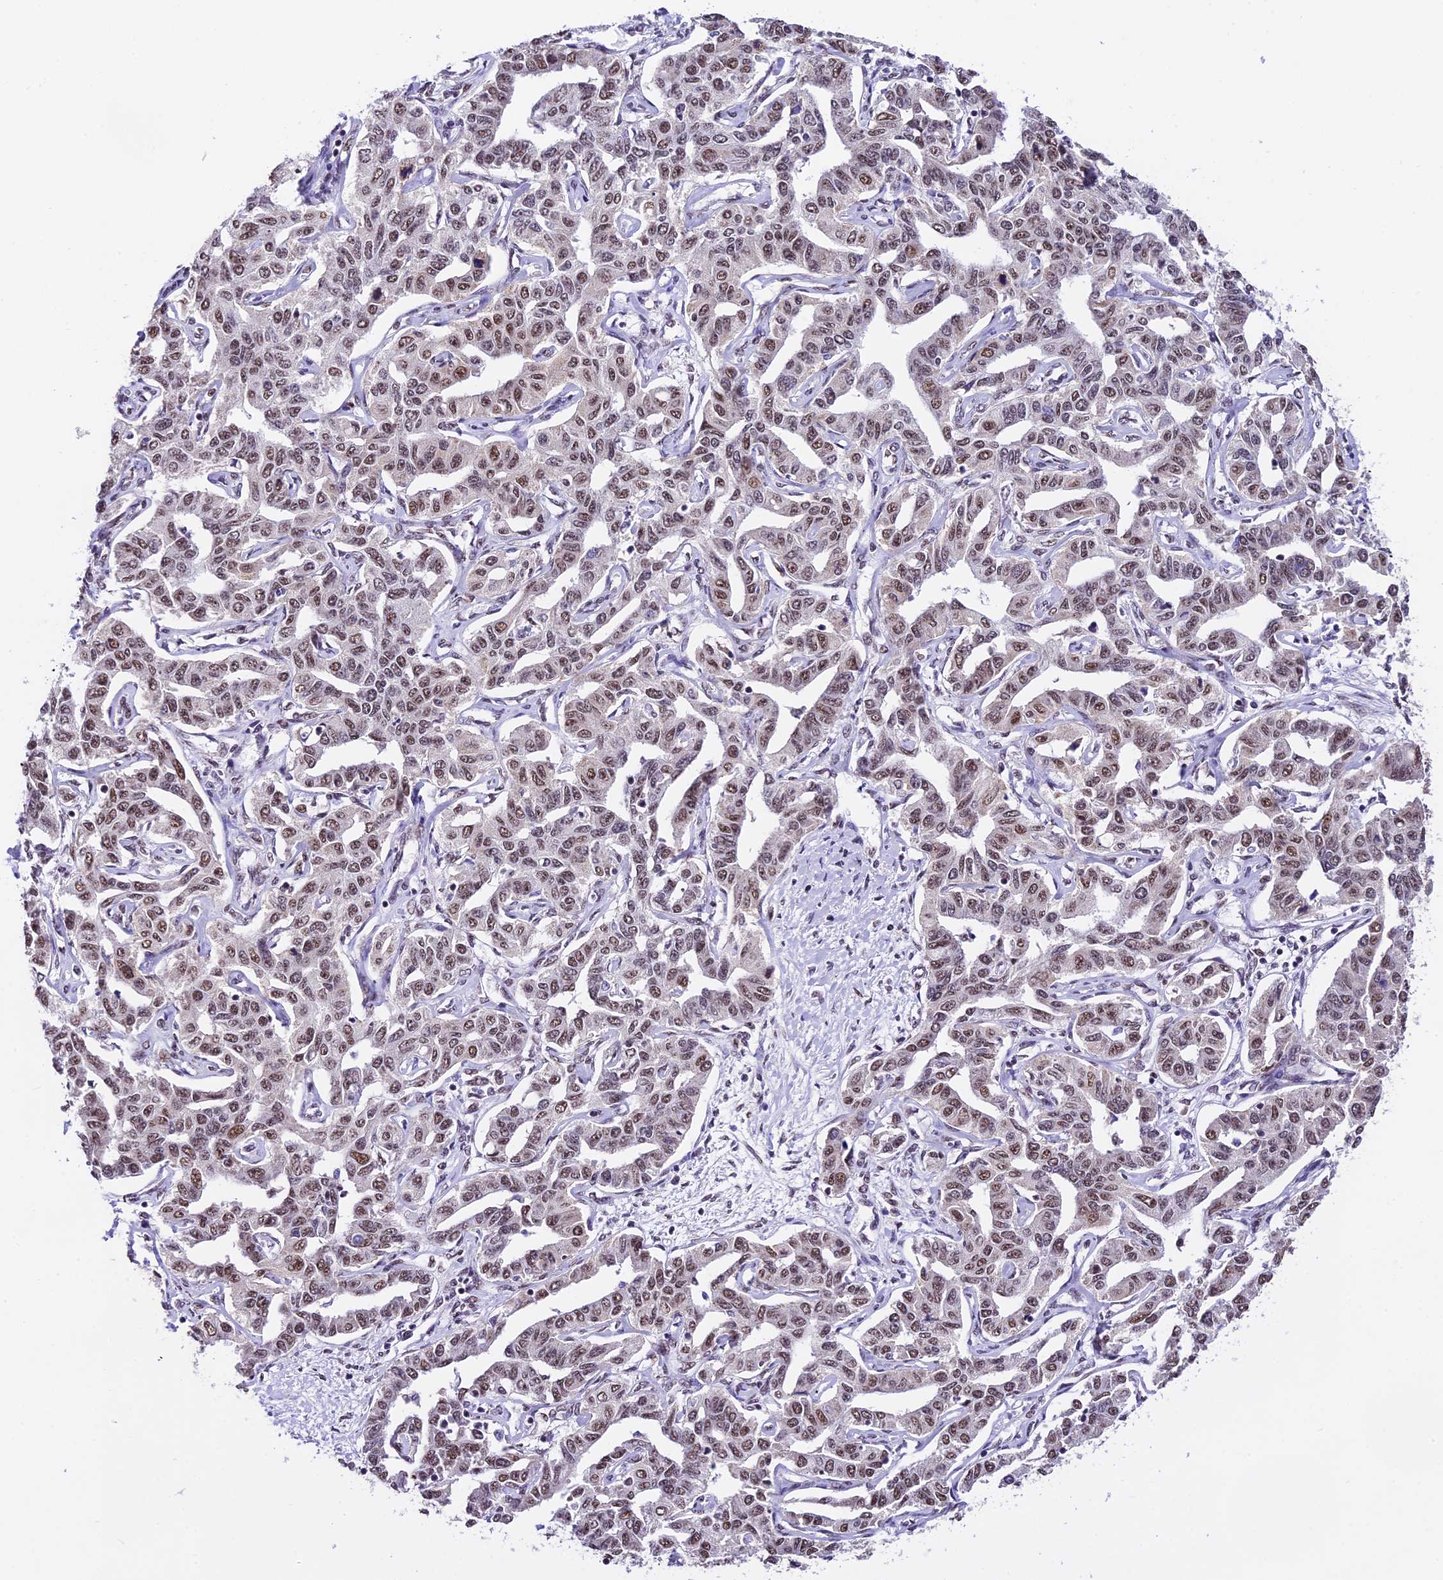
{"staining": {"intensity": "moderate", "quantity": ">75%", "location": "nuclear"}, "tissue": "liver cancer", "cell_type": "Tumor cells", "image_type": "cancer", "snomed": [{"axis": "morphology", "description": "Cholangiocarcinoma"}, {"axis": "topography", "description": "Liver"}], "caption": "Approximately >75% of tumor cells in human cholangiocarcinoma (liver) show moderate nuclear protein staining as visualized by brown immunohistochemical staining.", "gene": "CARS2", "patient": {"sex": "male", "age": 59}}